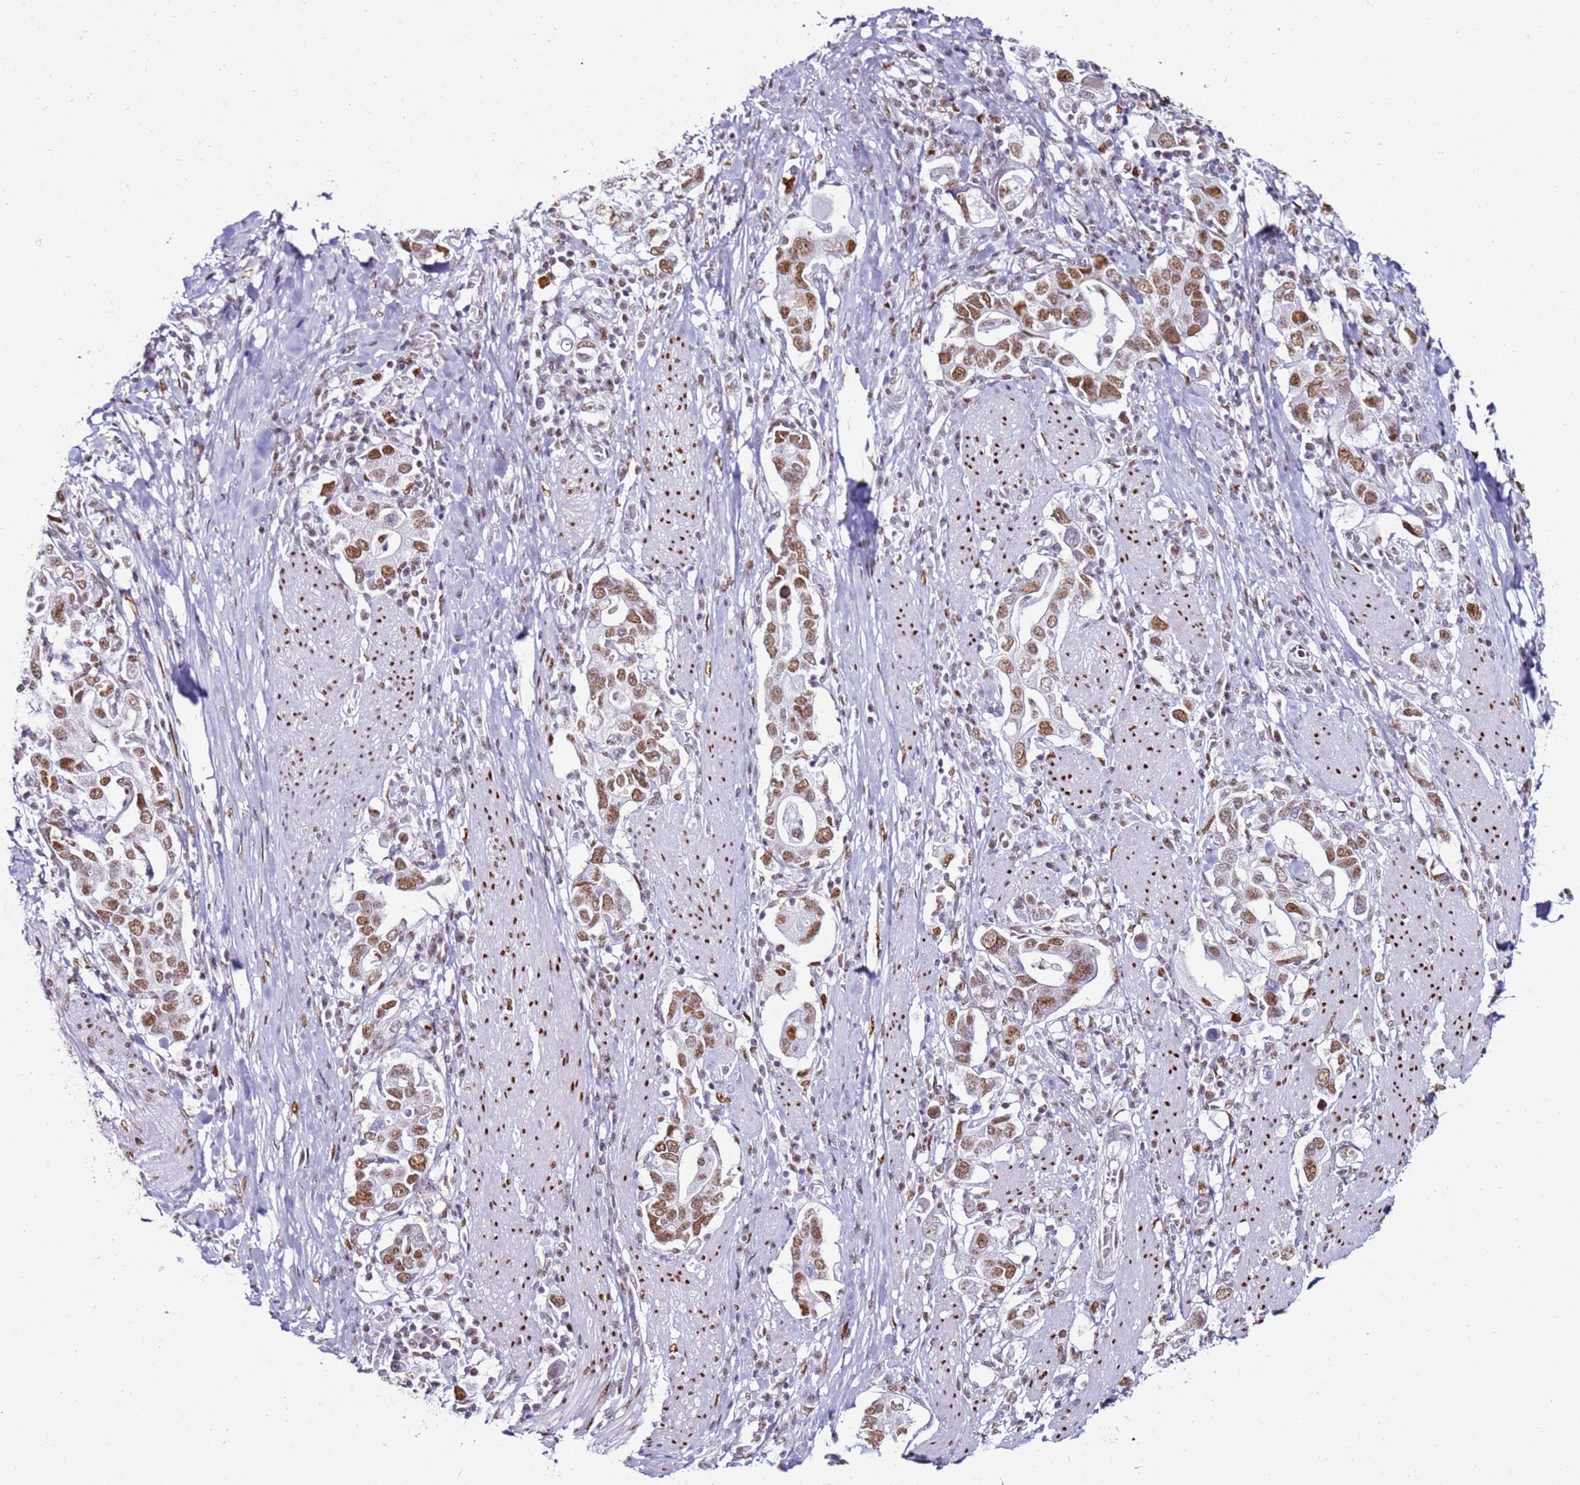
{"staining": {"intensity": "moderate", "quantity": ">75%", "location": "nuclear"}, "tissue": "stomach cancer", "cell_type": "Tumor cells", "image_type": "cancer", "snomed": [{"axis": "morphology", "description": "Adenocarcinoma, NOS"}, {"axis": "topography", "description": "Stomach, upper"}, {"axis": "topography", "description": "Stomach"}], "caption": "DAB (3,3'-diaminobenzidine) immunohistochemical staining of stomach adenocarcinoma reveals moderate nuclear protein expression in about >75% of tumor cells. The staining was performed using DAB, with brown indicating positive protein expression. Nuclei are stained blue with hematoxylin.", "gene": "KPNA4", "patient": {"sex": "male", "age": 62}}